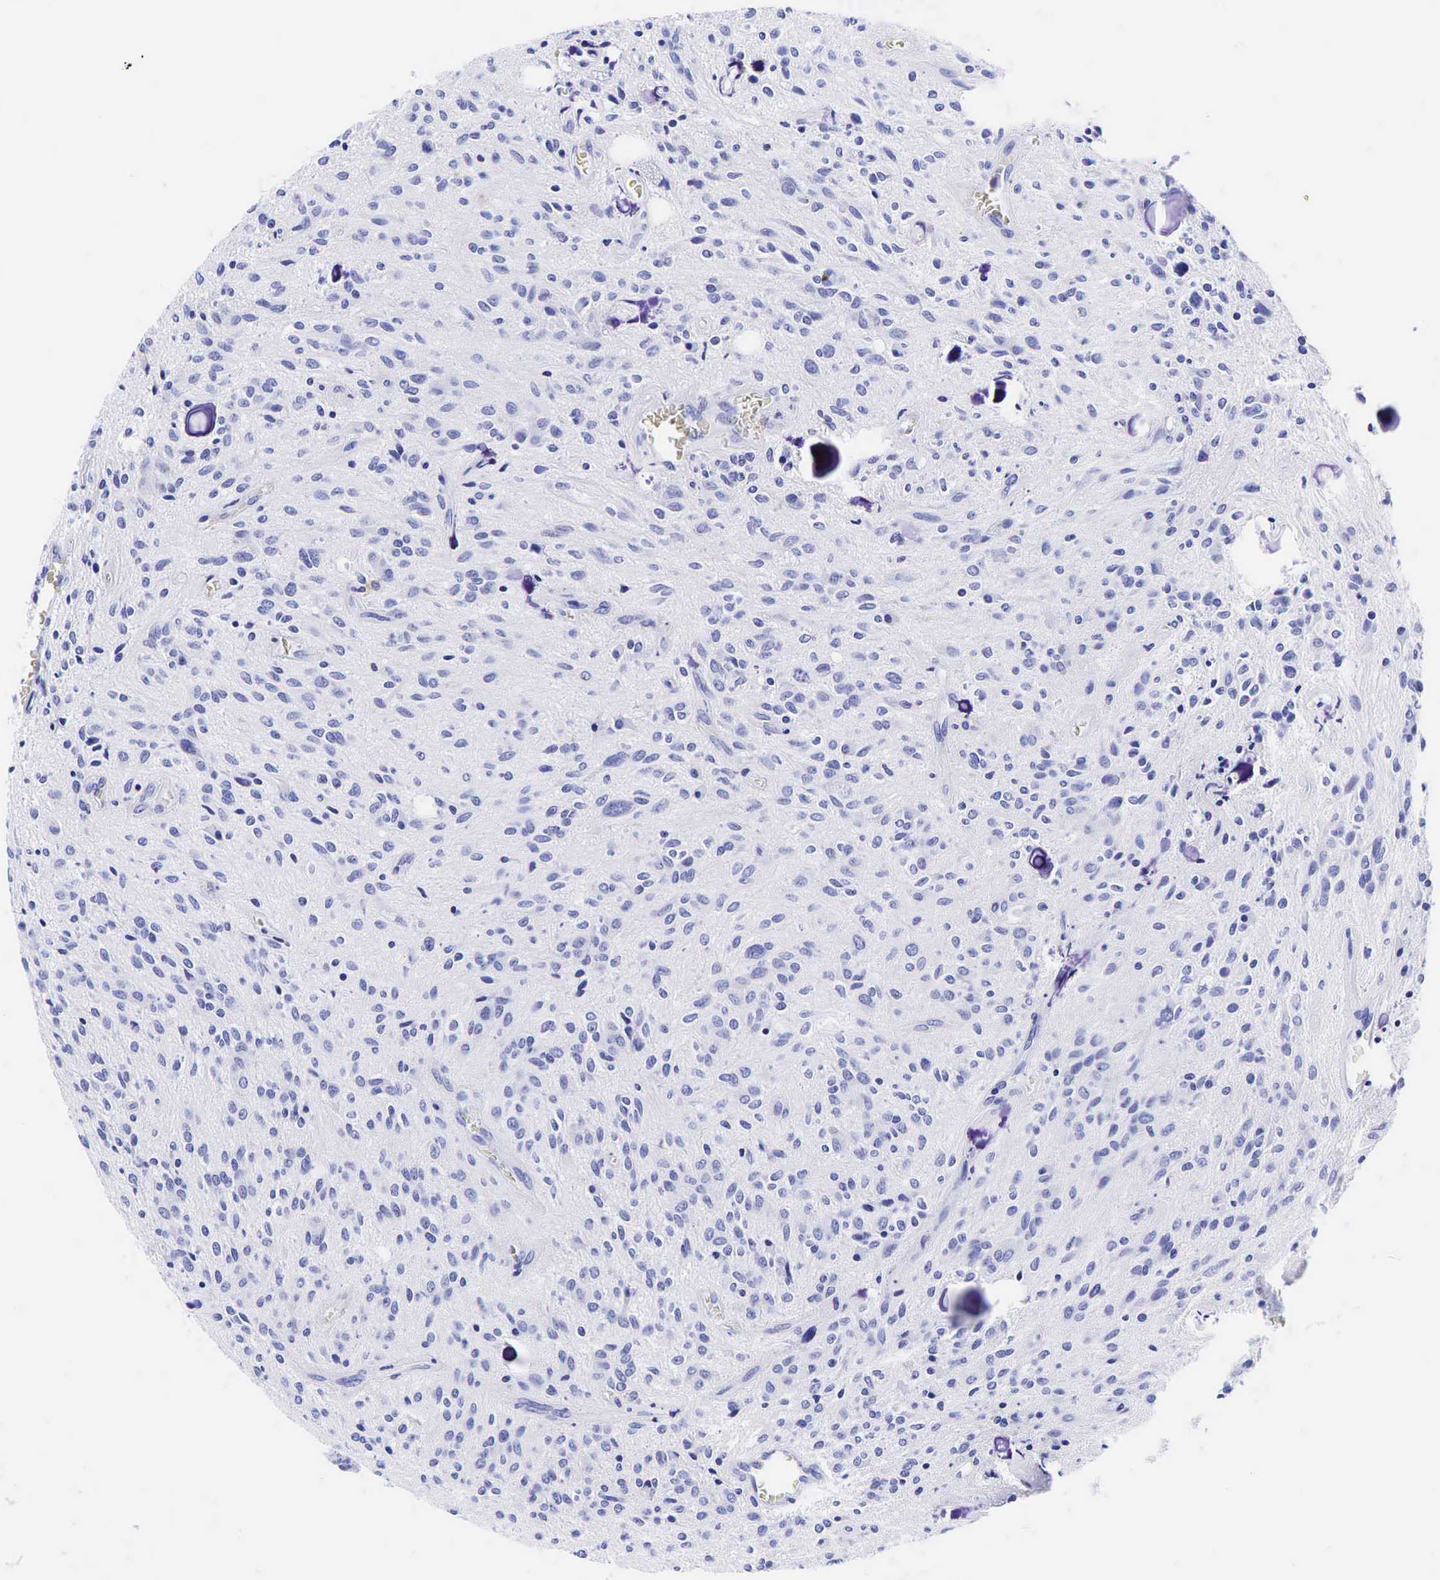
{"staining": {"intensity": "negative", "quantity": "none", "location": "none"}, "tissue": "glioma", "cell_type": "Tumor cells", "image_type": "cancer", "snomed": [{"axis": "morphology", "description": "Glioma, malignant, Low grade"}, {"axis": "topography", "description": "Brain"}], "caption": "The immunohistochemistry (IHC) photomicrograph has no significant staining in tumor cells of low-grade glioma (malignant) tissue.", "gene": "GCG", "patient": {"sex": "female", "age": 15}}